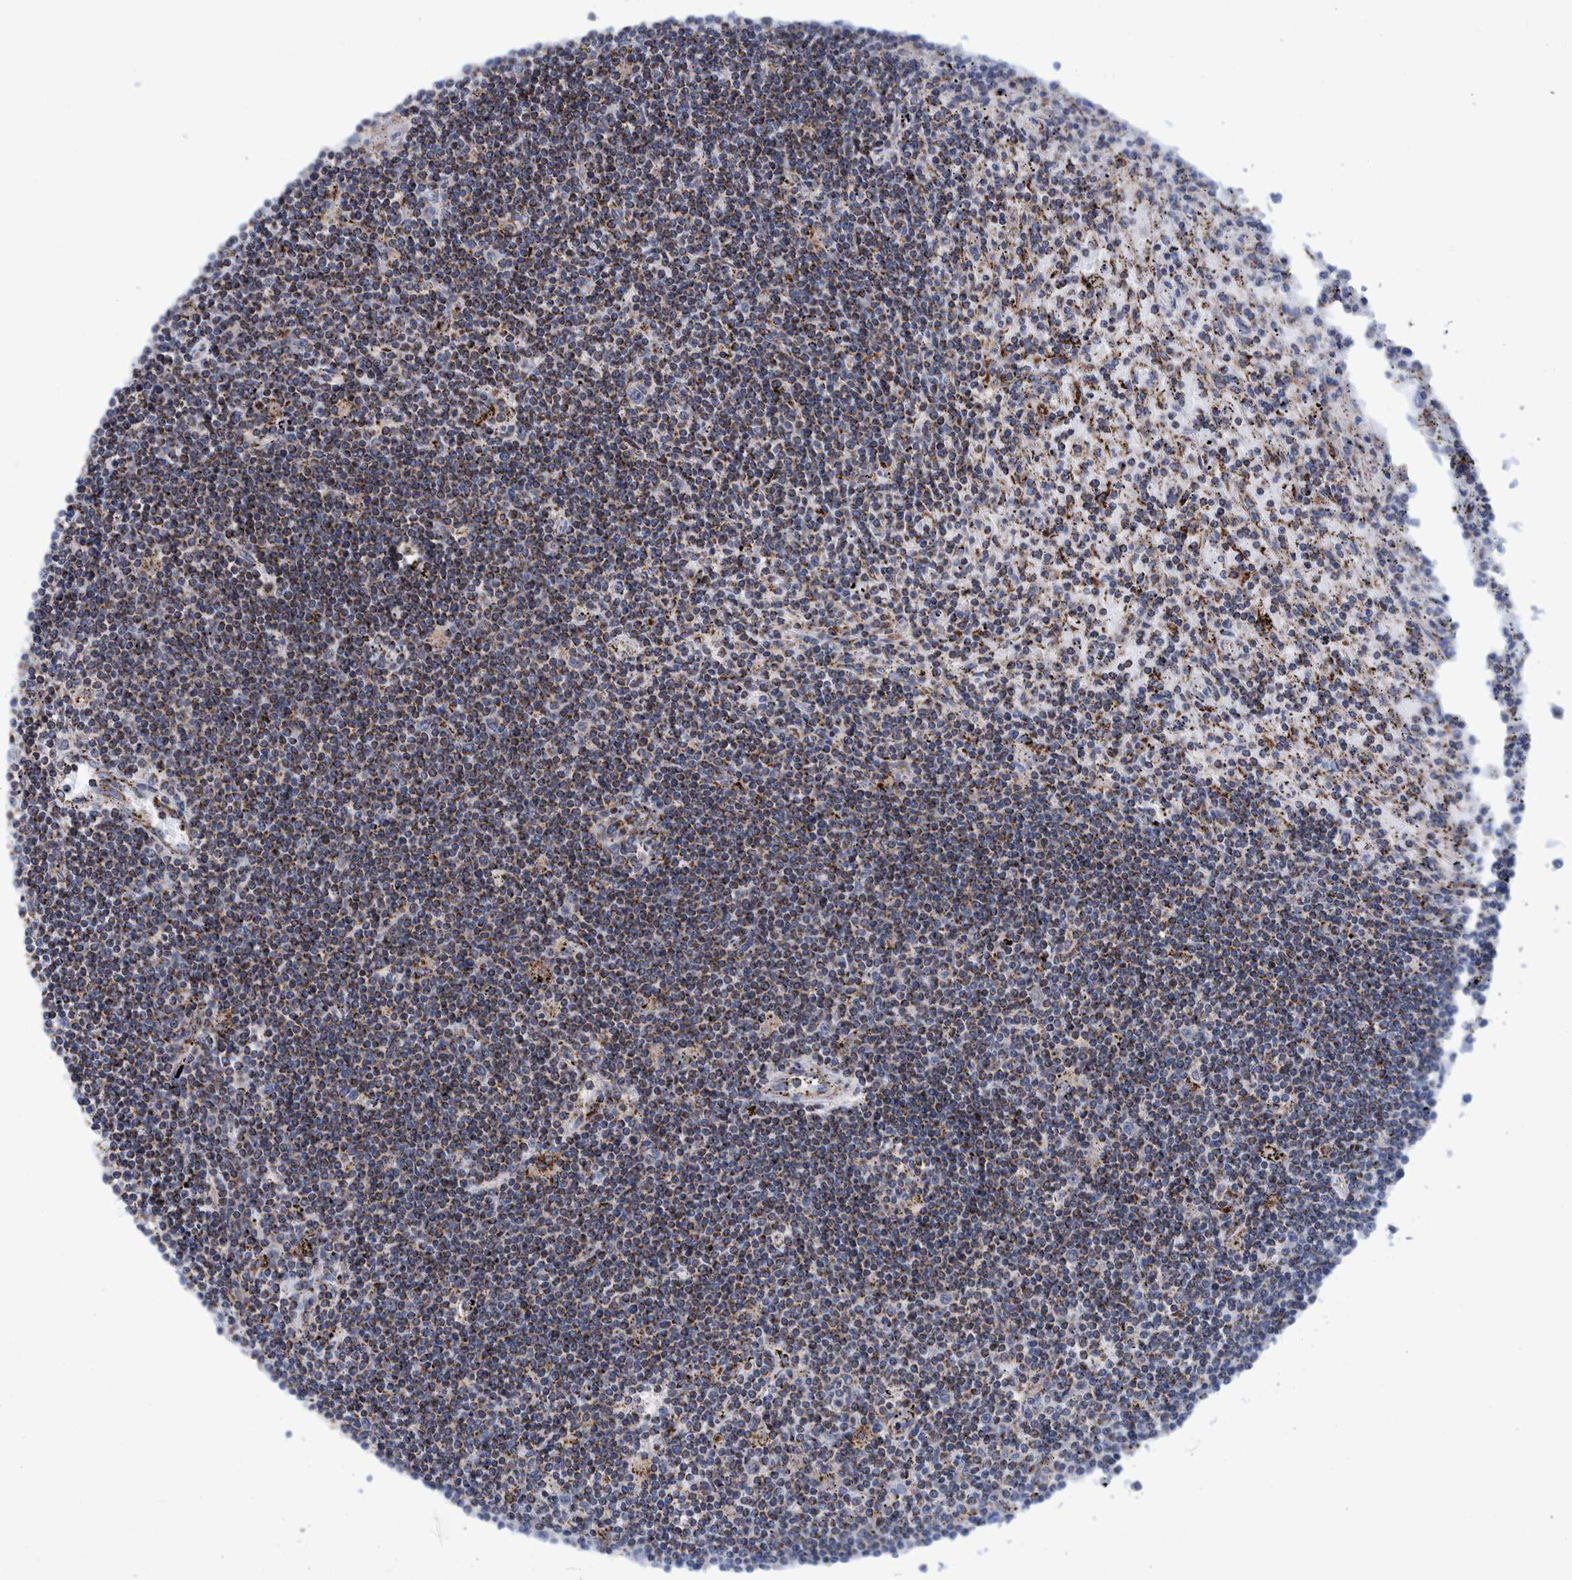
{"staining": {"intensity": "strong", "quantity": ">75%", "location": "cytoplasmic/membranous"}, "tissue": "lymphoma", "cell_type": "Tumor cells", "image_type": "cancer", "snomed": [{"axis": "morphology", "description": "Malignant lymphoma, non-Hodgkin's type, Low grade"}, {"axis": "topography", "description": "Spleen"}], "caption": "Strong cytoplasmic/membranous staining is seen in about >75% of tumor cells in lymphoma. (brown staining indicates protein expression, while blue staining denotes nuclei).", "gene": "BZW2", "patient": {"sex": "male", "age": 76}}